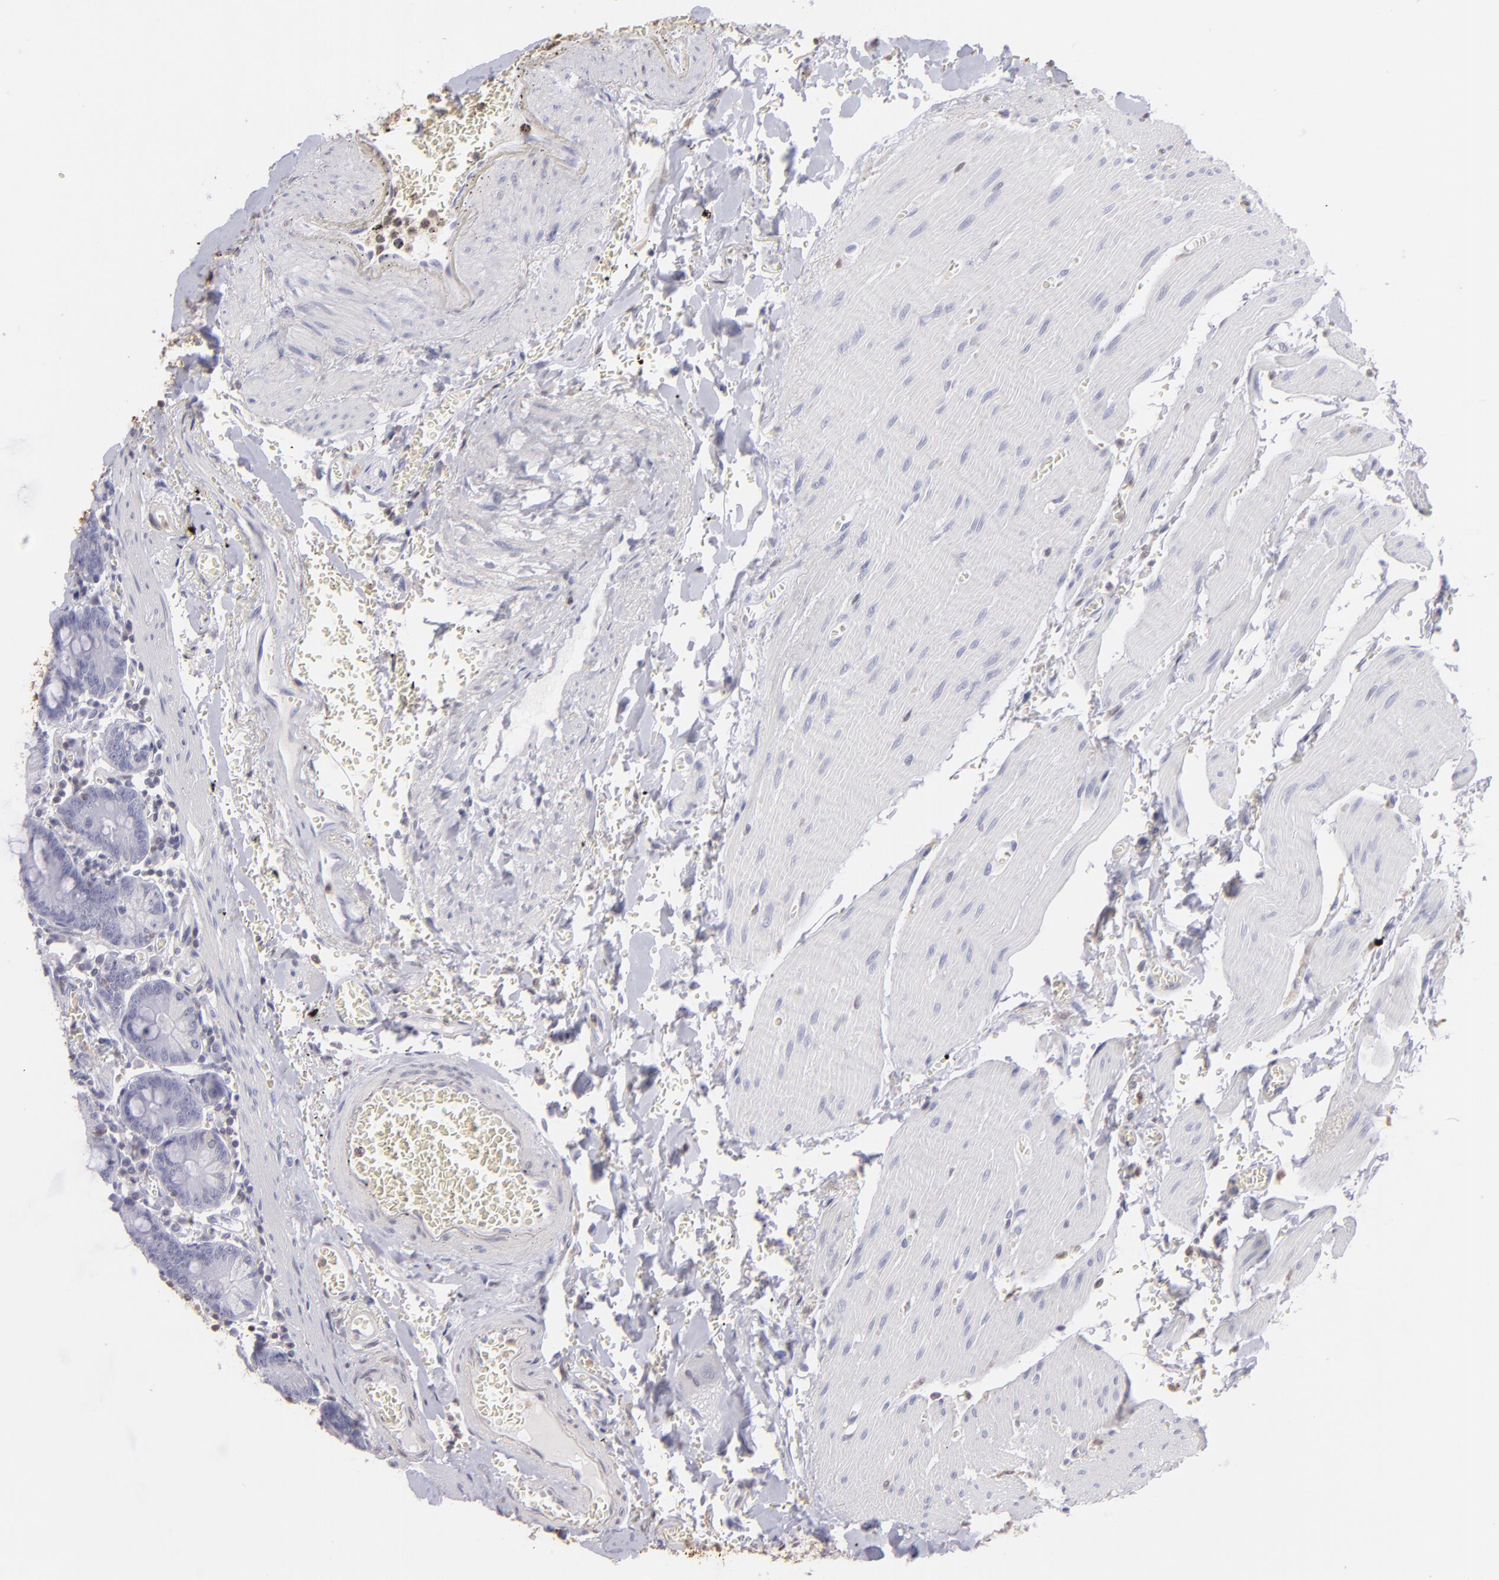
{"staining": {"intensity": "negative", "quantity": "none", "location": "none"}, "tissue": "small intestine", "cell_type": "Glandular cells", "image_type": "normal", "snomed": [{"axis": "morphology", "description": "Normal tissue, NOS"}, {"axis": "topography", "description": "Small intestine"}], "caption": "Immunohistochemistry (IHC) histopathology image of normal small intestine: human small intestine stained with DAB exhibits no significant protein staining in glandular cells.", "gene": "S100A2", "patient": {"sex": "male", "age": 71}}